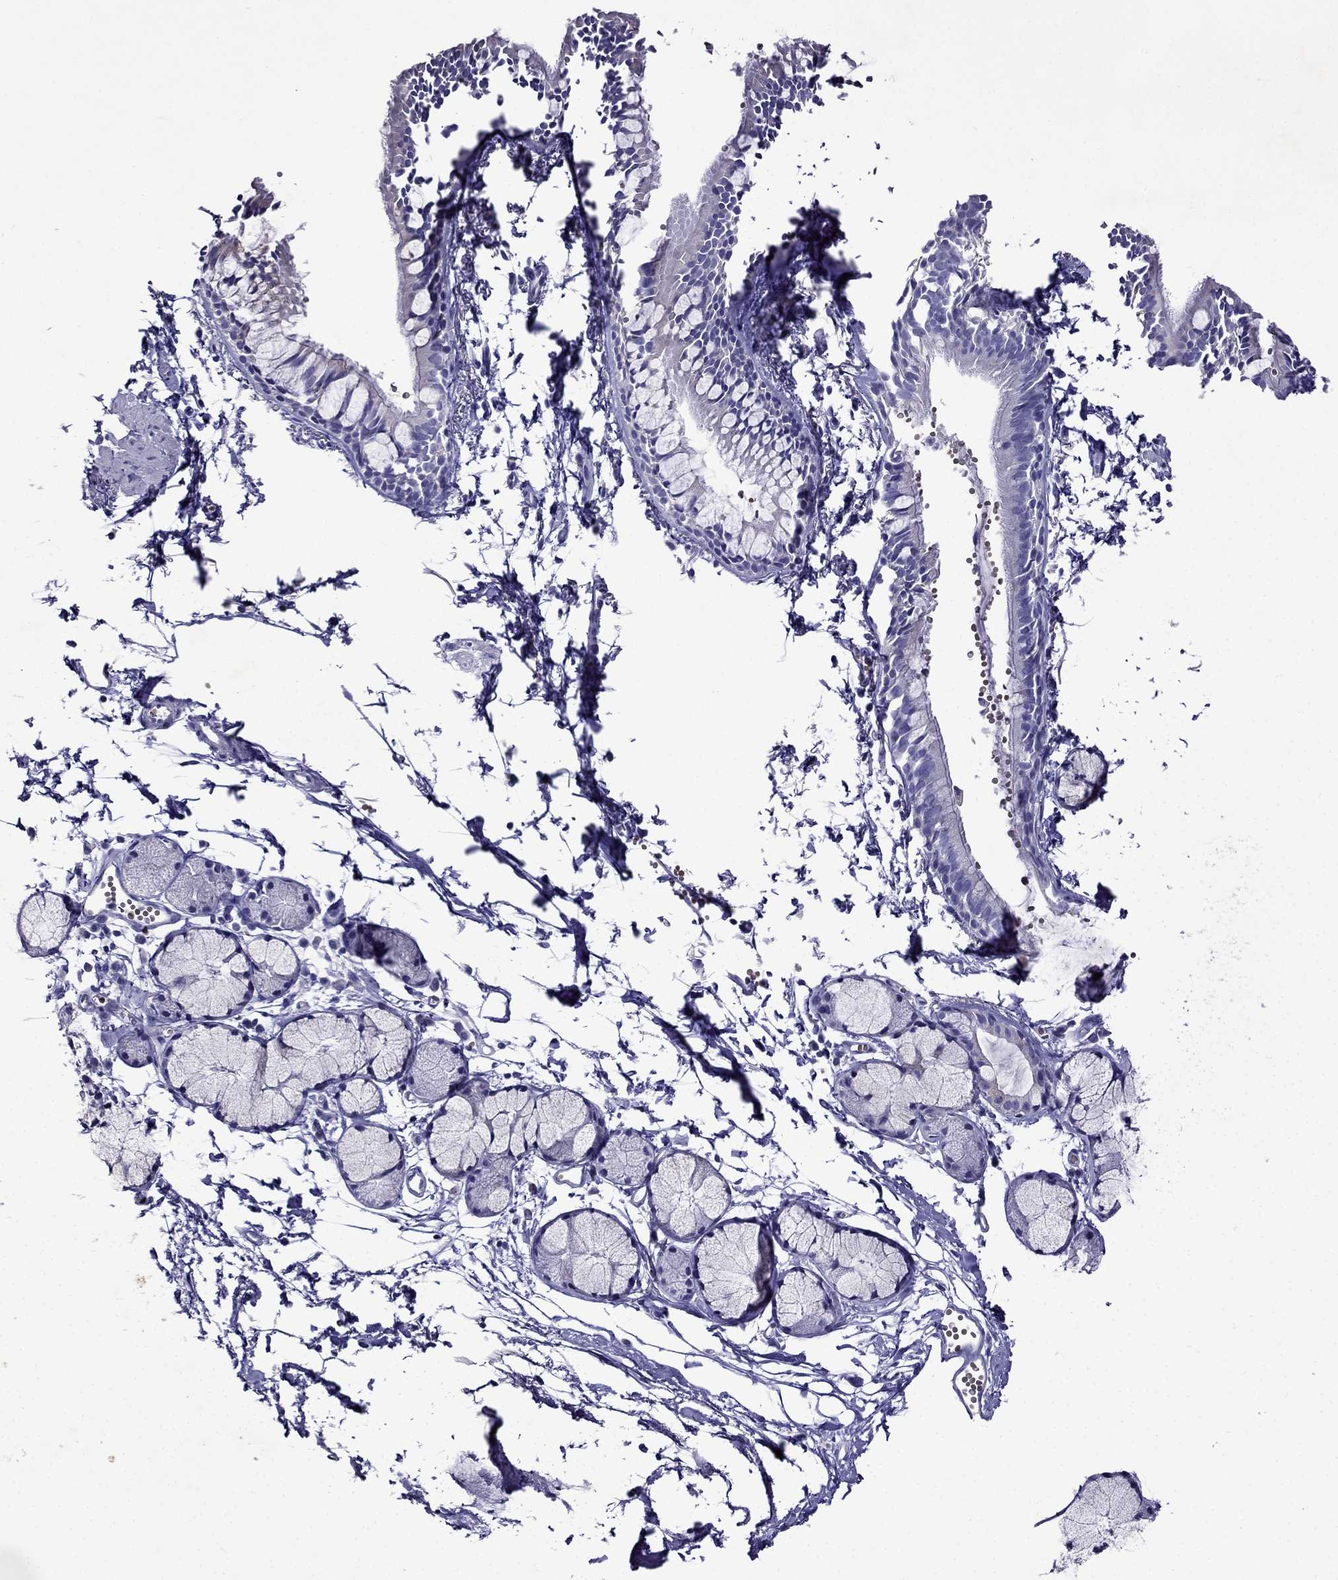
{"staining": {"intensity": "negative", "quantity": "none", "location": "none"}, "tissue": "bronchus", "cell_type": "Respiratory epithelial cells", "image_type": "normal", "snomed": [{"axis": "morphology", "description": "Normal tissue, NOS"}, {"axis": "topography", "description": "Bronchus"}], "caption": "IHC photomicrograph of unremarkable bronchus: human bronchus stained with DAB demonstrates no significant protein staining in respiratory epithelial cells.", "gene": "TDRD1", "patient": {"sex": "female", "age": 59}}